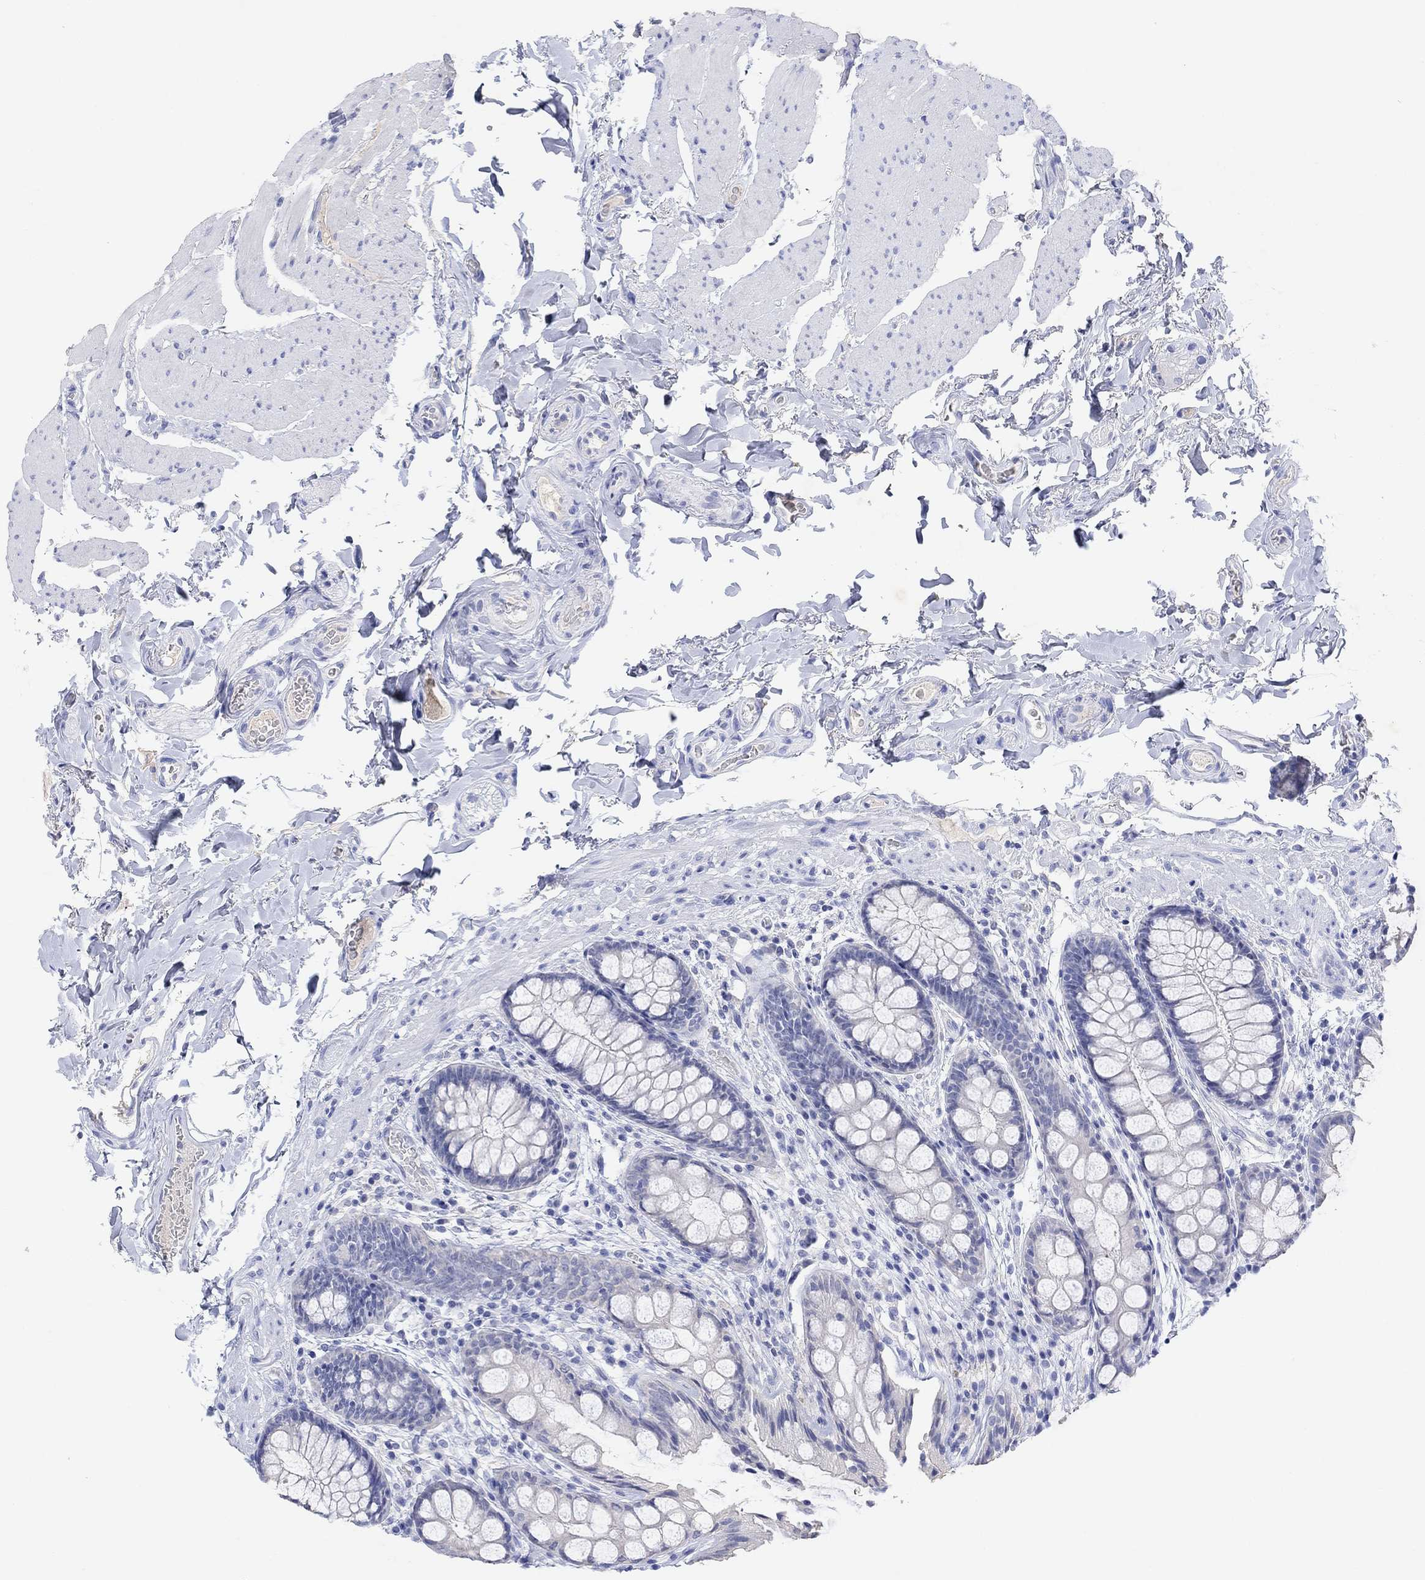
{"staining": {"intensity": "negative", "quantity": "none", "location": "none"}, "tissue": "colon", "cell_type": "Endothelial cells", "image_type": "normal", "snomed": [{"axis": "morphology", "description": "Normal tissue, NOS"}, {"axis": "topography", "description": "Colon"}], "caption": "An immunohistochemistry (IHC) image of benign colon is shown. There is no staining in endothelial cells of colon. (Brightfield microscopy of DAB (3,3'-diaminobenzidine) immunohistochemistry (IHC) at high magnification).", "gene": "TYR", "patient": {"sex": "female", "age": 86}}